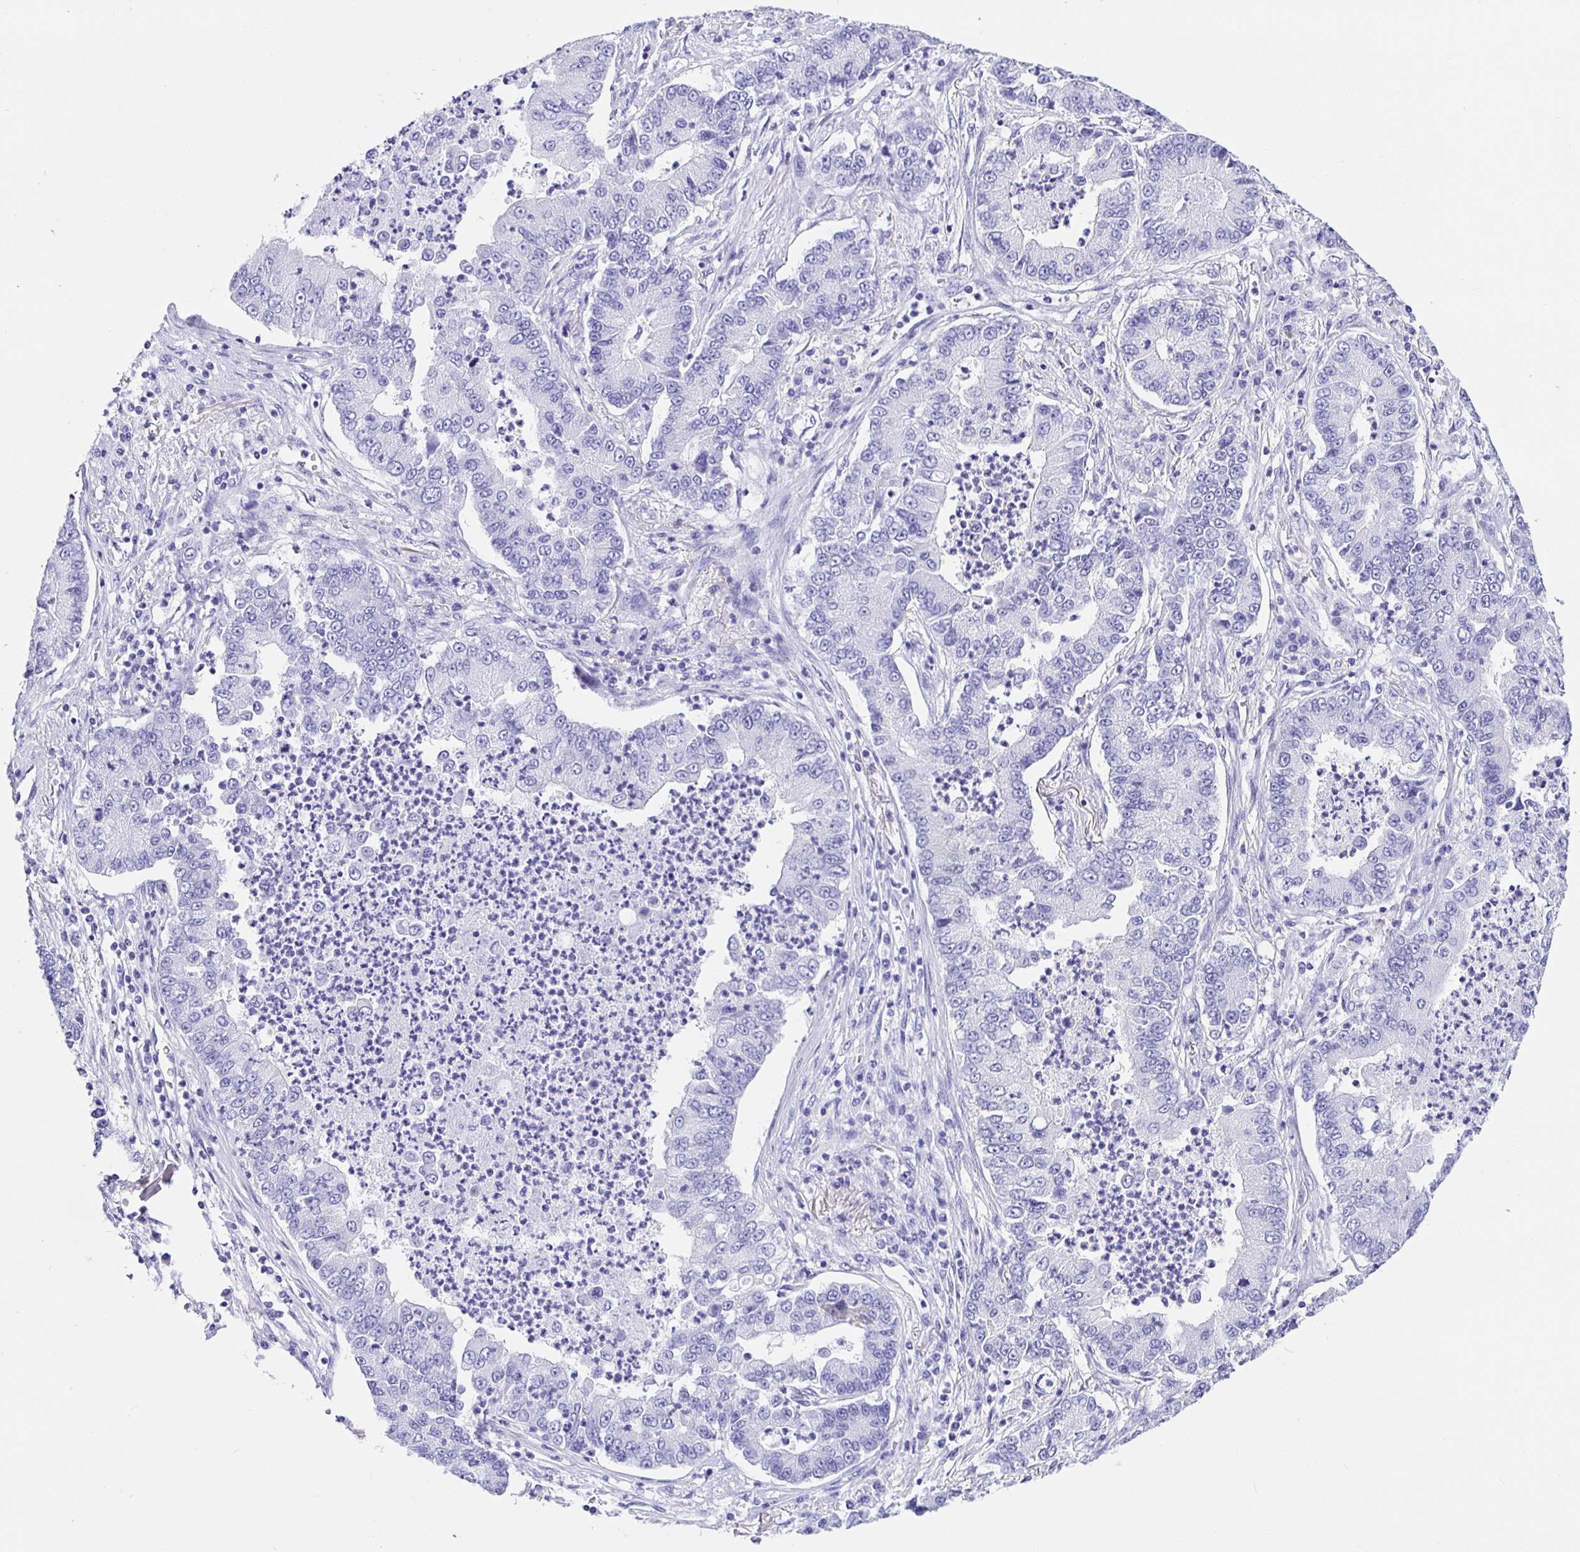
{"staining": {"intensity": "negative", "quantity": "none", "location": "none"}, "tissue": "lung cancer", "cell_type": "Tumor cells", "image_type": "cancer", "snomed": [{"axis": "morphology", "description": "Adenocarcinoma, NOS"}, {"axis": "topography", "description": "Lung"}], "caption": "Immunohistochemical staining of adenocarcinoma (lung) reveals no significant expression in tumor cells.", "gene": "PRAMEF19", "patient": {"sex": "female", "age": 57}}